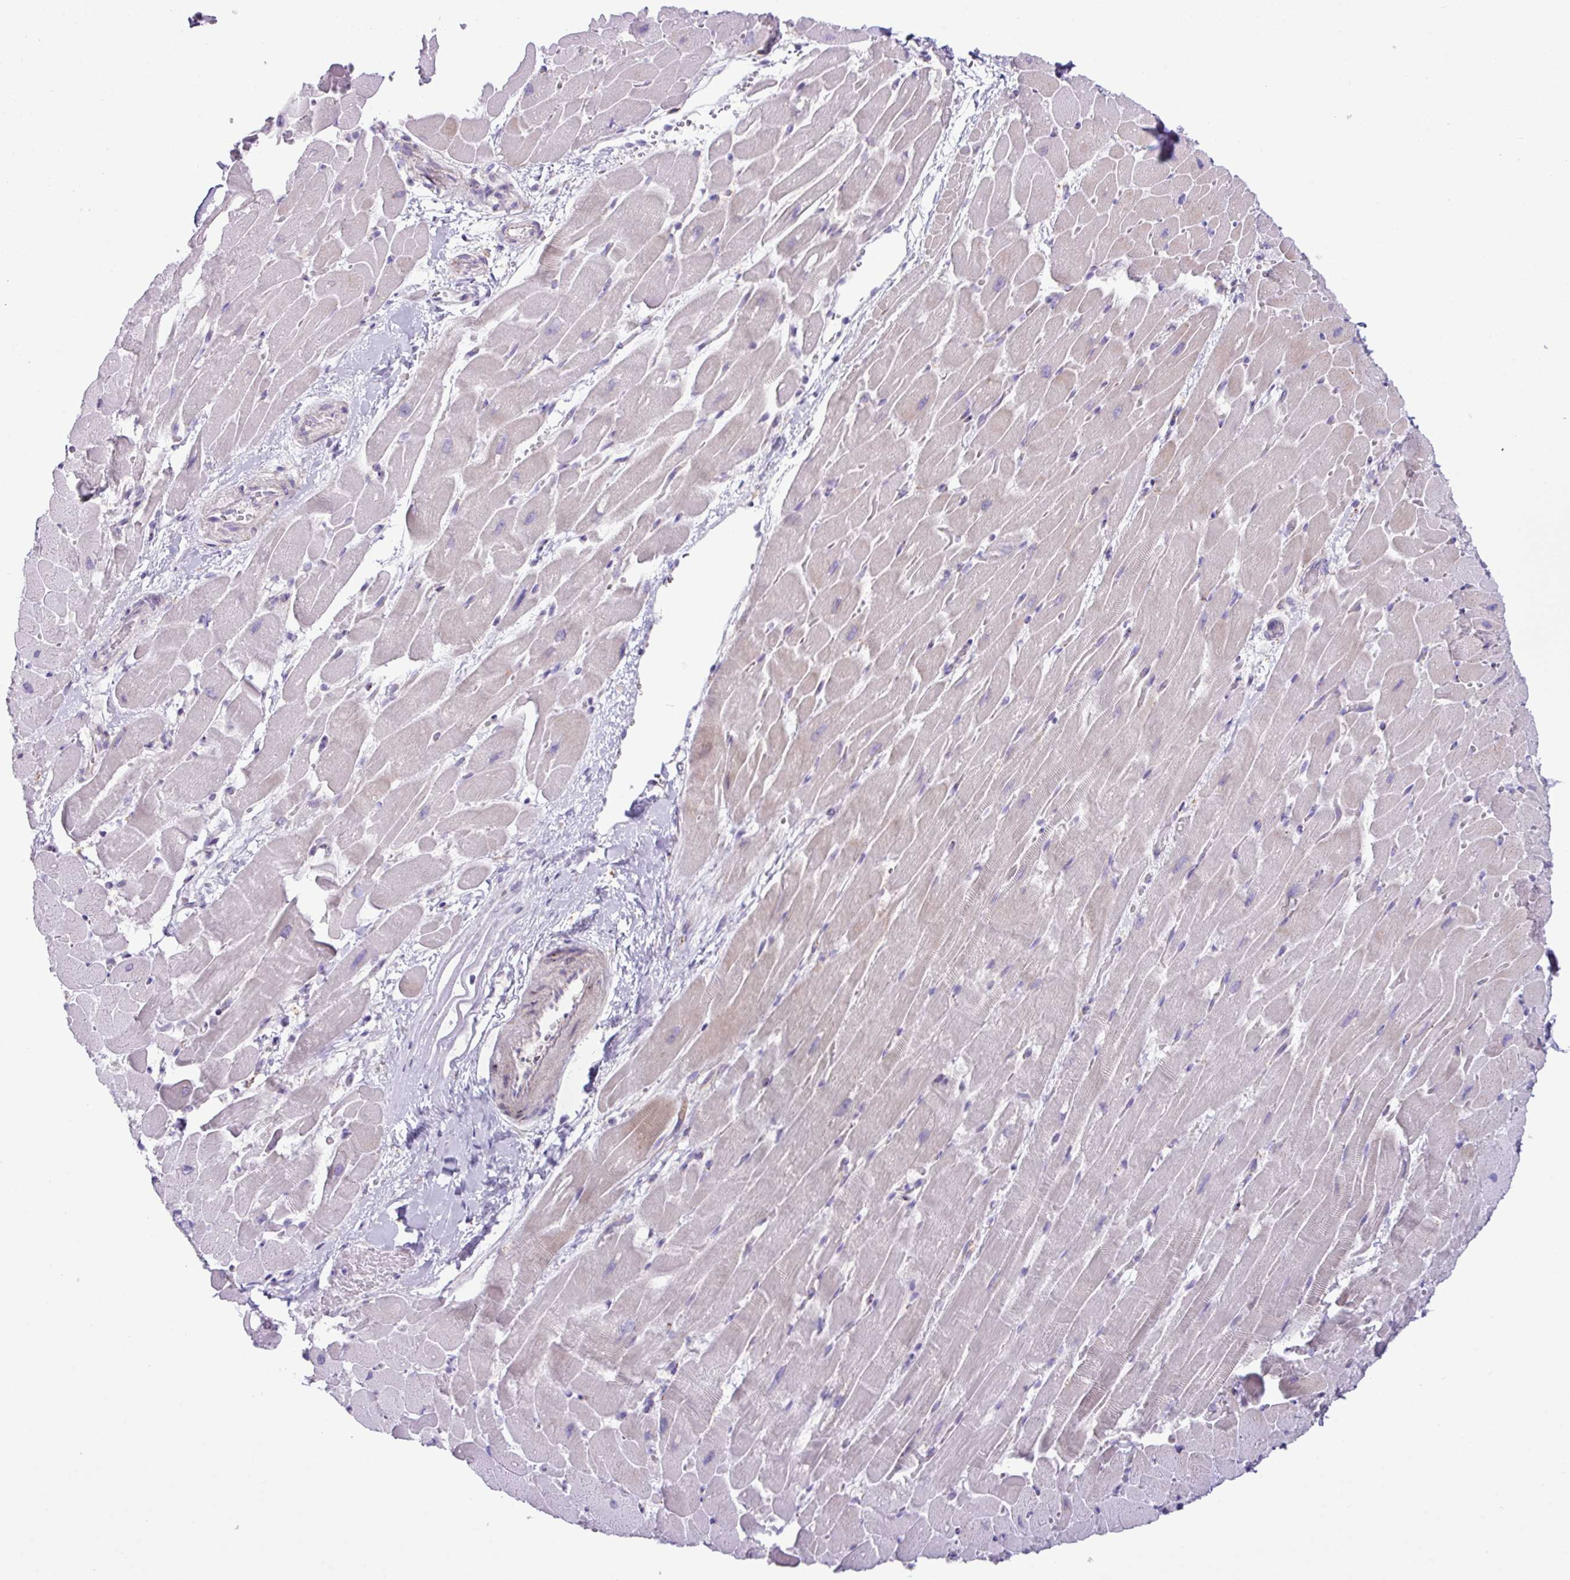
{"staining": {"intensity": "negative", "quantity": "none", "location": "none"}, "tissue": "heart muscle", "cell_type": "Cardiomyocytes", "image_type": "normal", "snomed": [{"axis": "morphology", "description": "Normal tissue, NOS"}, {"axis": "topography", "description": "Heart"}], "caption": "This is an immunohistochemistry image of unremarkable human heart muscle. There is no expression in cardiomyocytes.", "gene": "RGS21", "patient": {"sex": "male", "age": 37}}